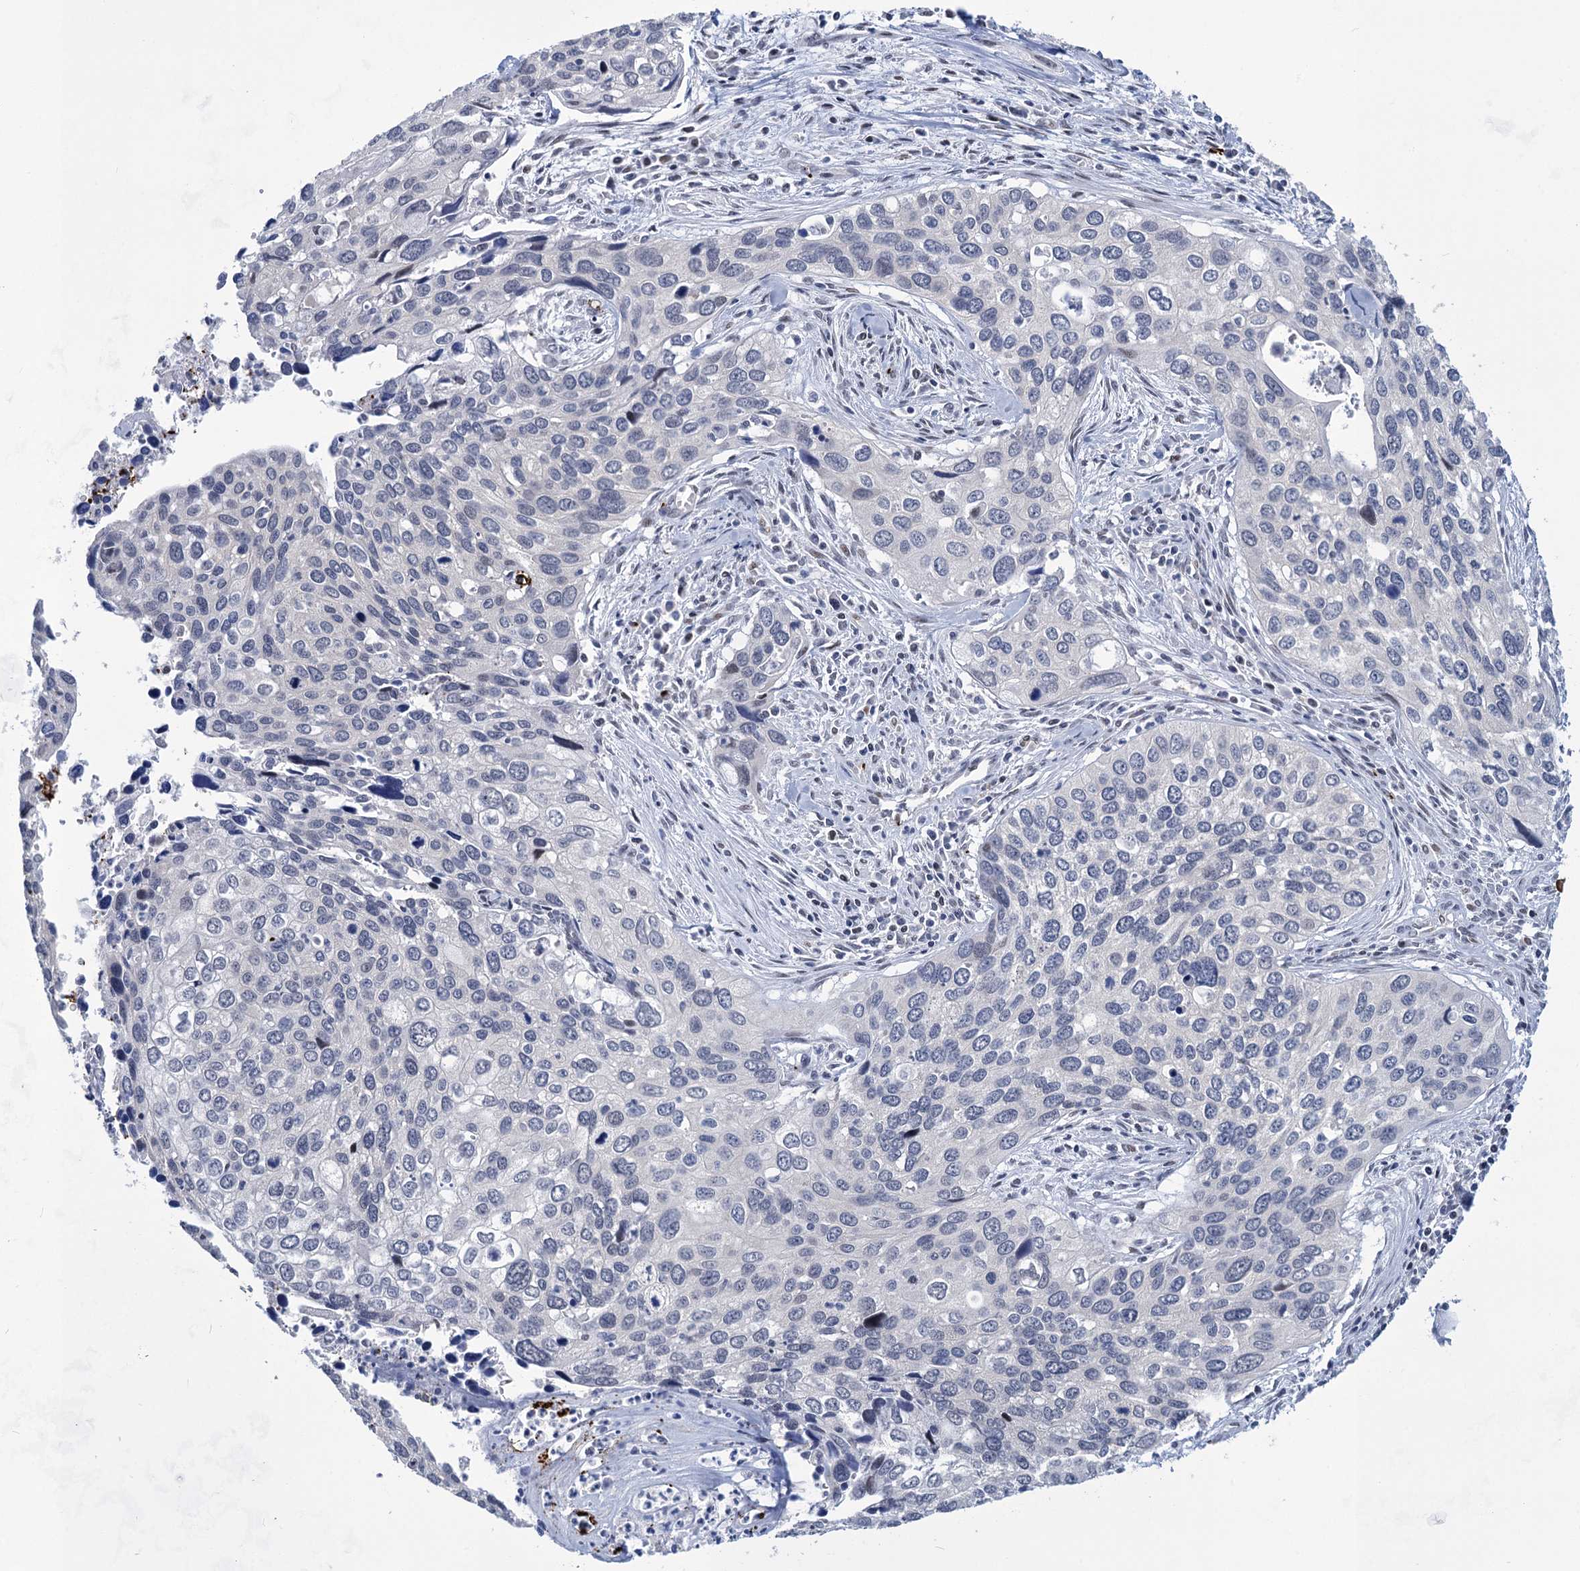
{"staining": {"intensity": "negative", "quantity": "none", "location": "none"}, "tissue": "cervical cancer", "cell_type": "Tumor cells", "image_type": "cancer", "snomed": [{"axis": "morphology", "description": "Squamous cell carcinoma, NOS"}, {"axis": "topography", "description": "Cervix"}], "caption": "Immunohistochemical staining of squamous cell carcinoma (cervical) exhibits no significant expression in tumor cells.", "gene": "MON2", "patient": {"sex": "female", "age": 55}}